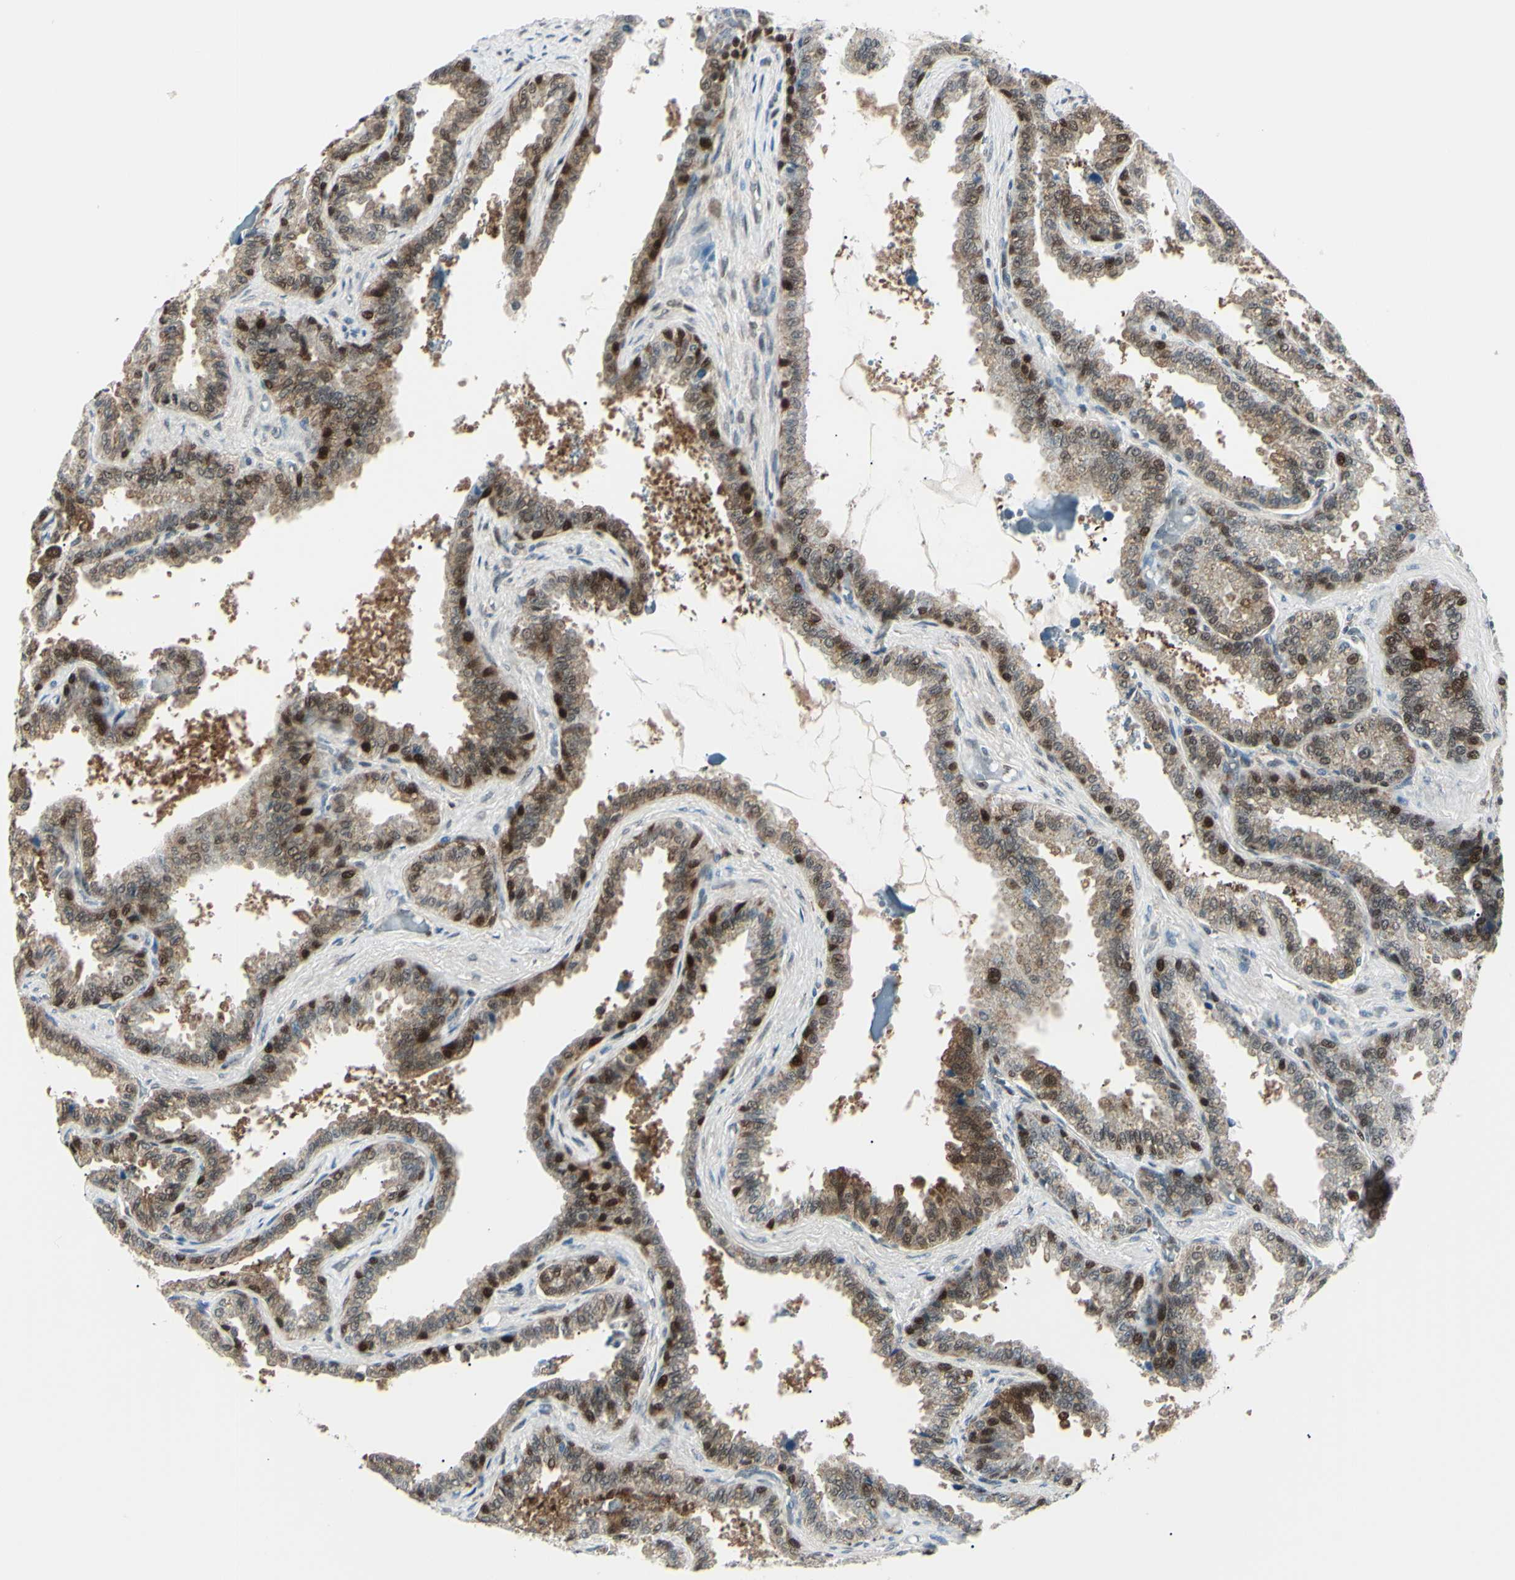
{"staining": {"intensity": "moderate", "quantity": ">75%", "location": "cytoplasmic/membranous,nuclear"}, "tissue": "seminal vesicle", "cell_type": "Glandular cells", "image_type": "normal", "snomed": [{"axis": "morphology", "description": "Normal tissue, NOS"}, {"axis": "topography", "description": "Seminal veicle"}], "caption": "IHC image of normal human seminal vesicle stained for a protein (brown), which shows medium levels of moderate cytoplasmic/membranous,nuclear staining in about >75% of glandular cells.", "gene": "PGK1", "patient": {"sex": "male", "age": 46}}